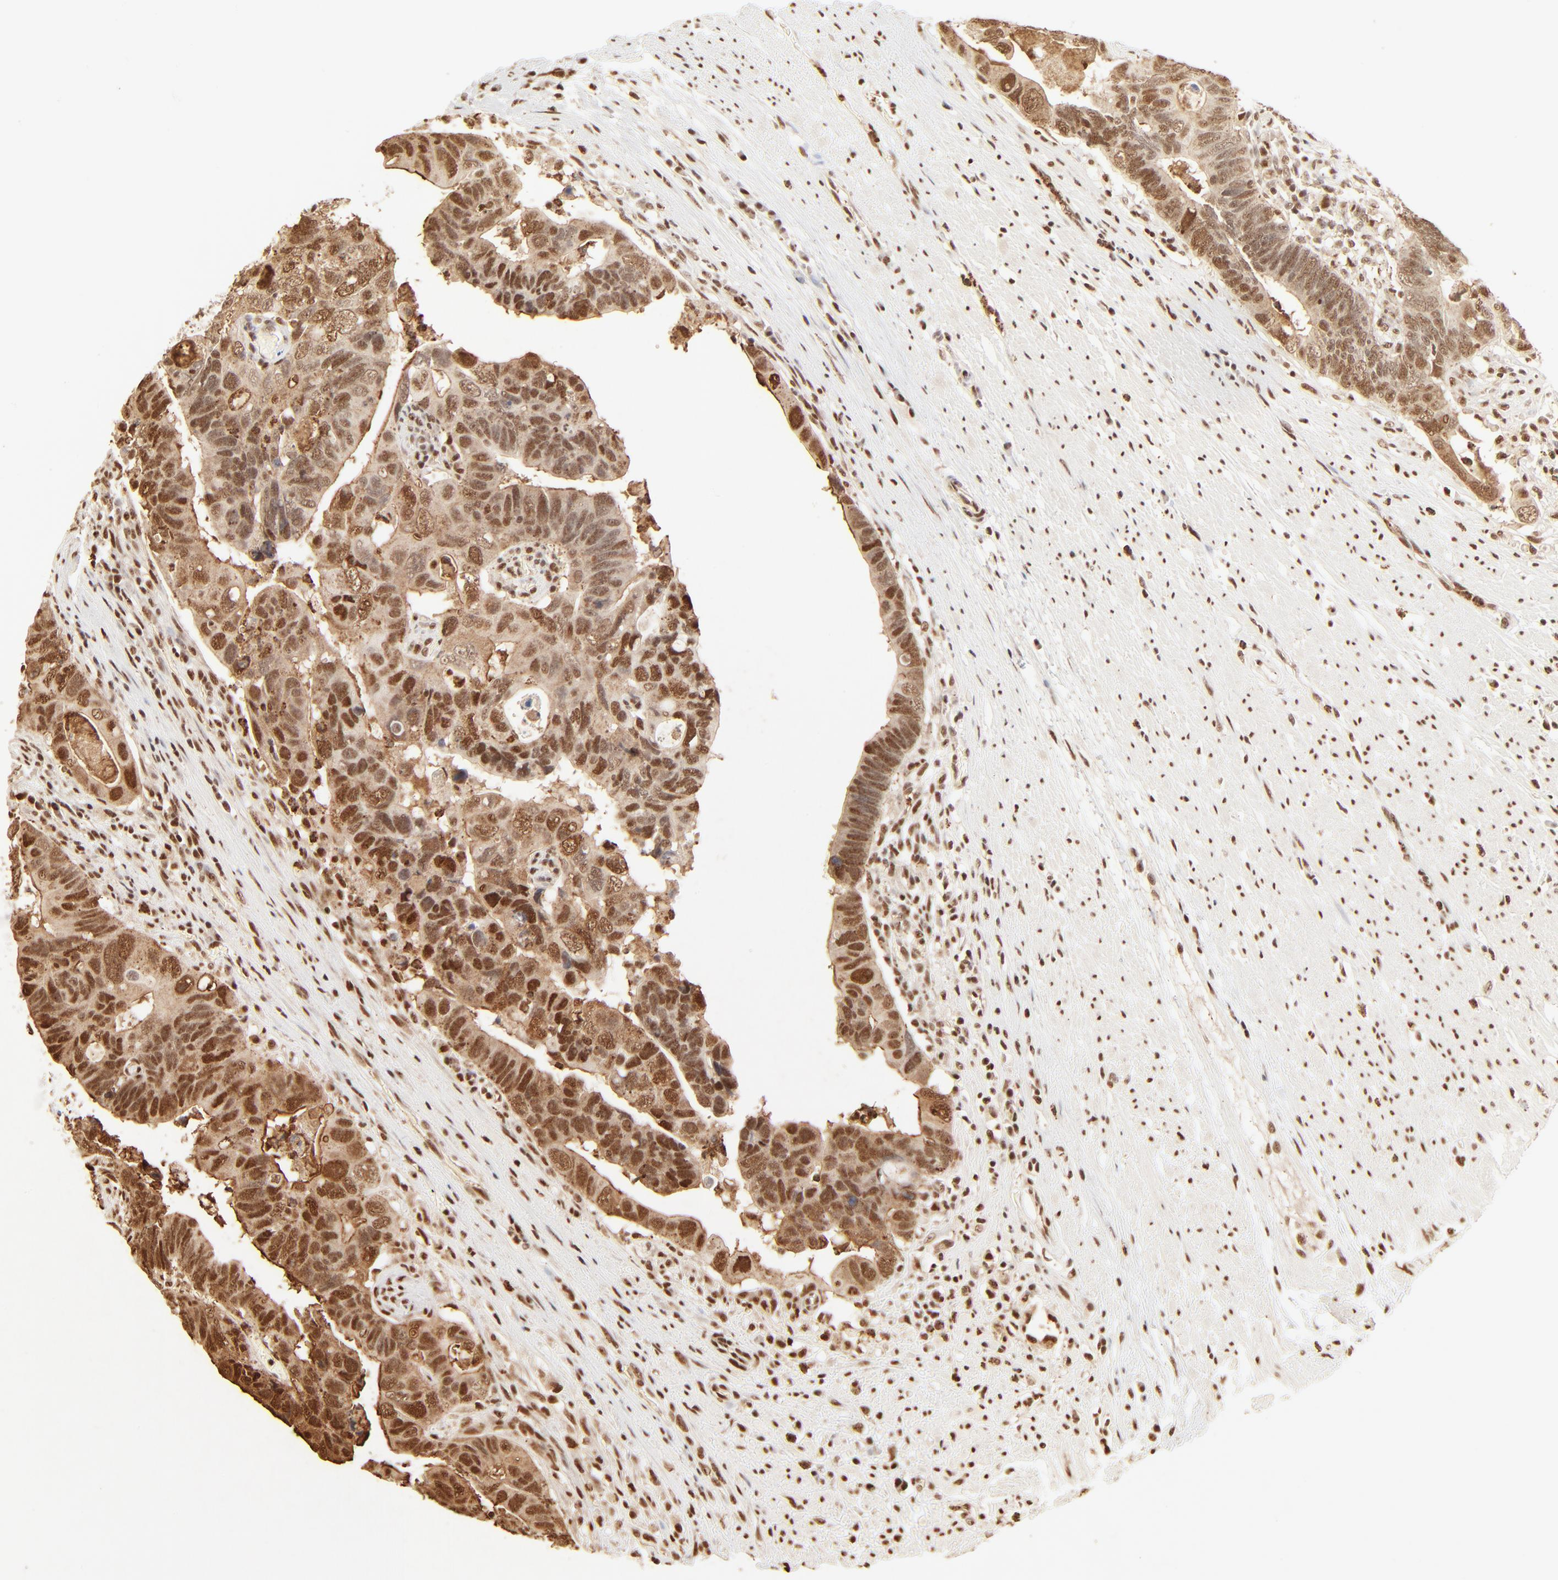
{"staining": {"intensity": "strong", "quantity": ">75%", "location": "cytoplasmic/membranous,nuclear"}, "tissue": "colorectal cancer", "cell_type": "Tumor cells", "image_type": "cancer", "snomed": [{"axis": "morphology", "description": "Adenocarcinoma, NOS"}, {"axis": "topography", "description": "Rectum"}], "caption": "Adenocarcinoma (colorectal) stained with DAB IHC exhibits high levels of strong cytoplasmic/membranous and nuclear positivity in about >75% of tumor cells.", "gene": "FAM50A", "patient": {"sex": "male", "age": 53}}